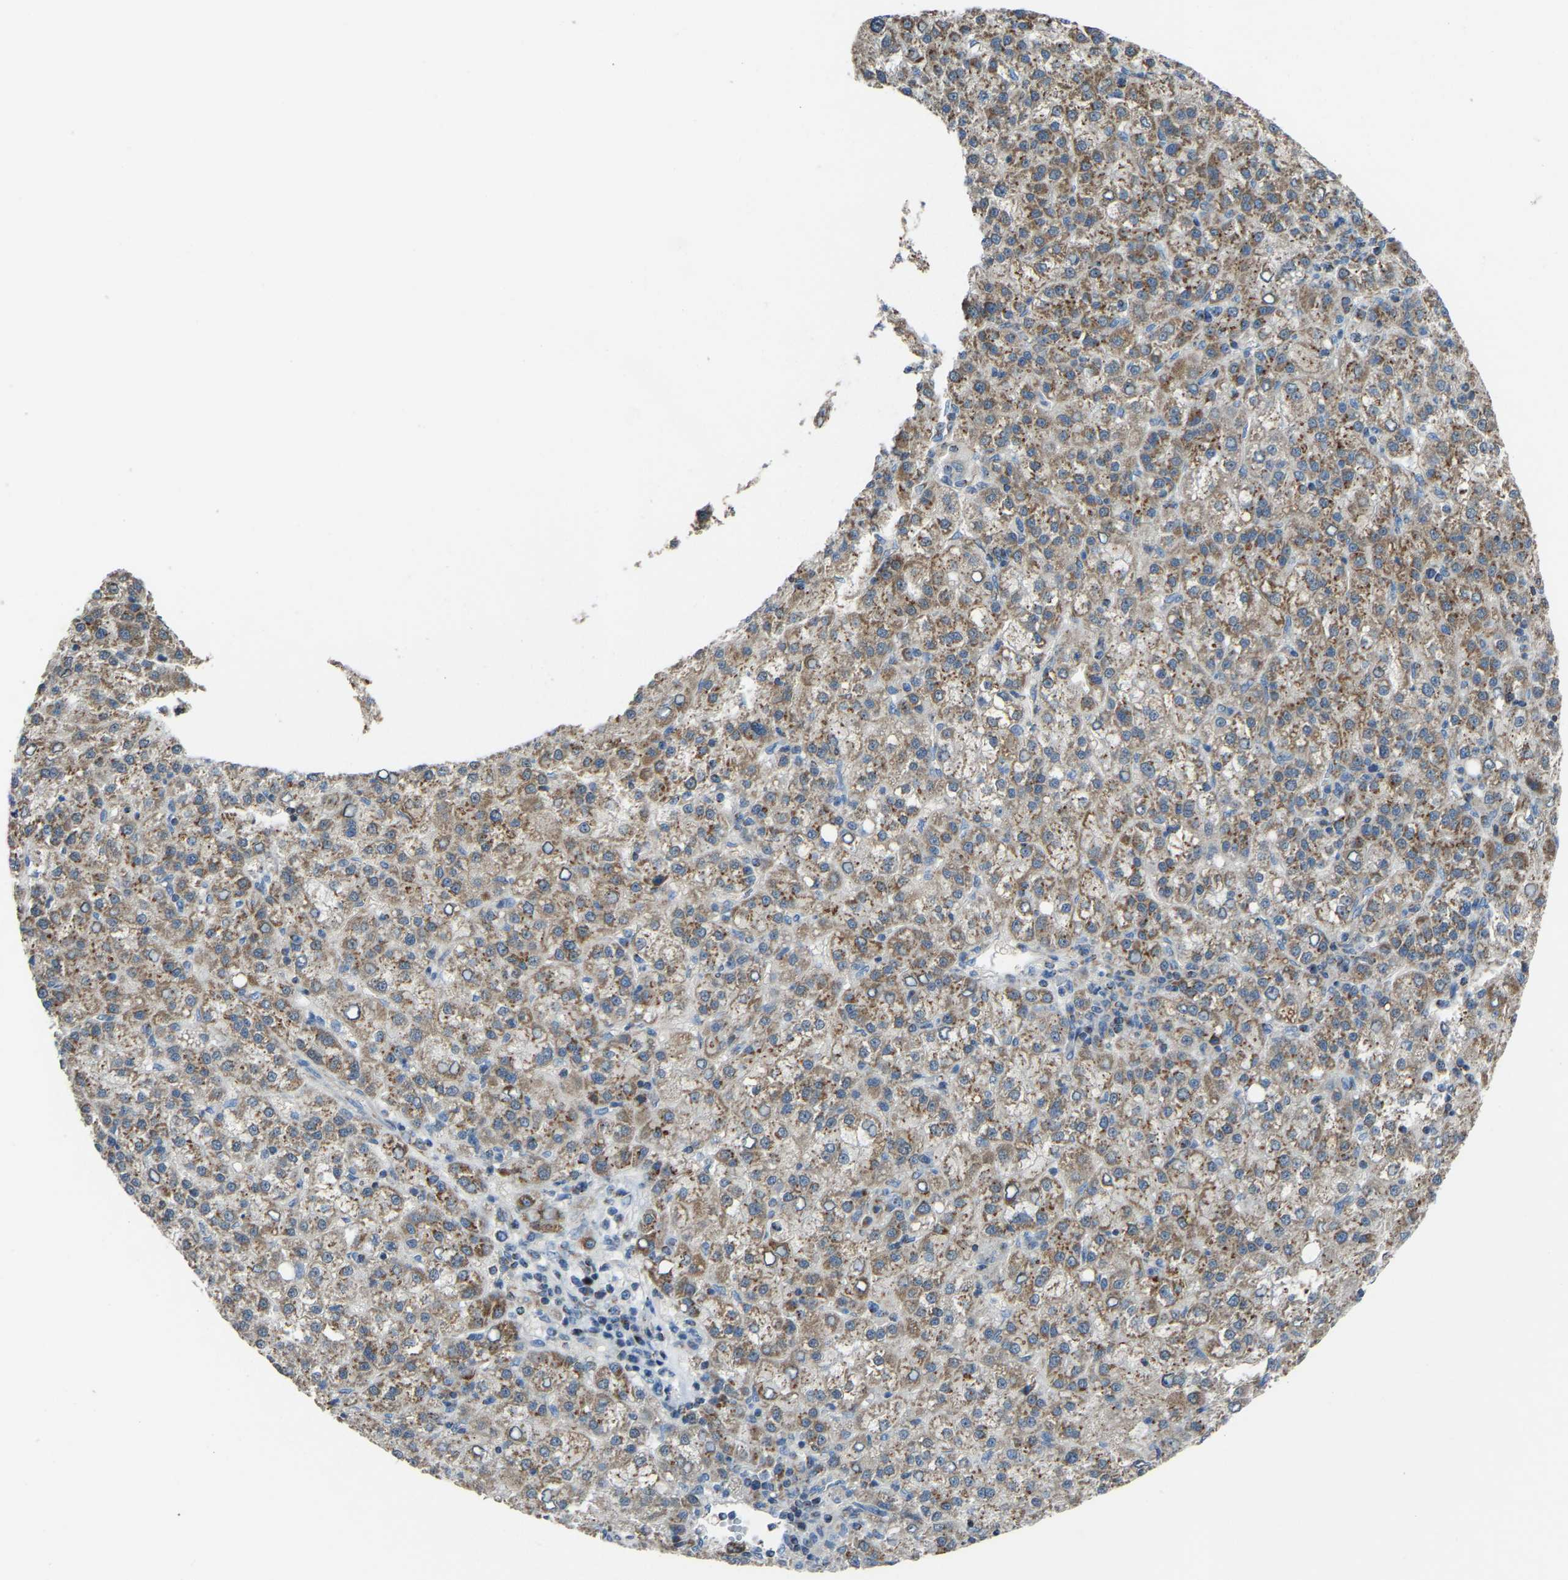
{"staining": {"intensity": "moderate", "quantity": ">75%", "location": "cytoplasmic/membranous"}, "tissue": "liver cancer", "cell_type": "Tumor cells", "image_type": "cancer", "snomed": [{"axis": "morphology", "description": "Carcinoma, Hepatocellular, NOS"}, {"axis": "topography", "description": "Liver"}], "caption": "Liver cancer (hepatocellular carcinoma) stained with a brown dye reveals moderate cytoplasmic/membranous positive expression in approximately >75% of tumor cells.", "gene": "CANT1", "patient": {"sex": "female", "age": 58}}